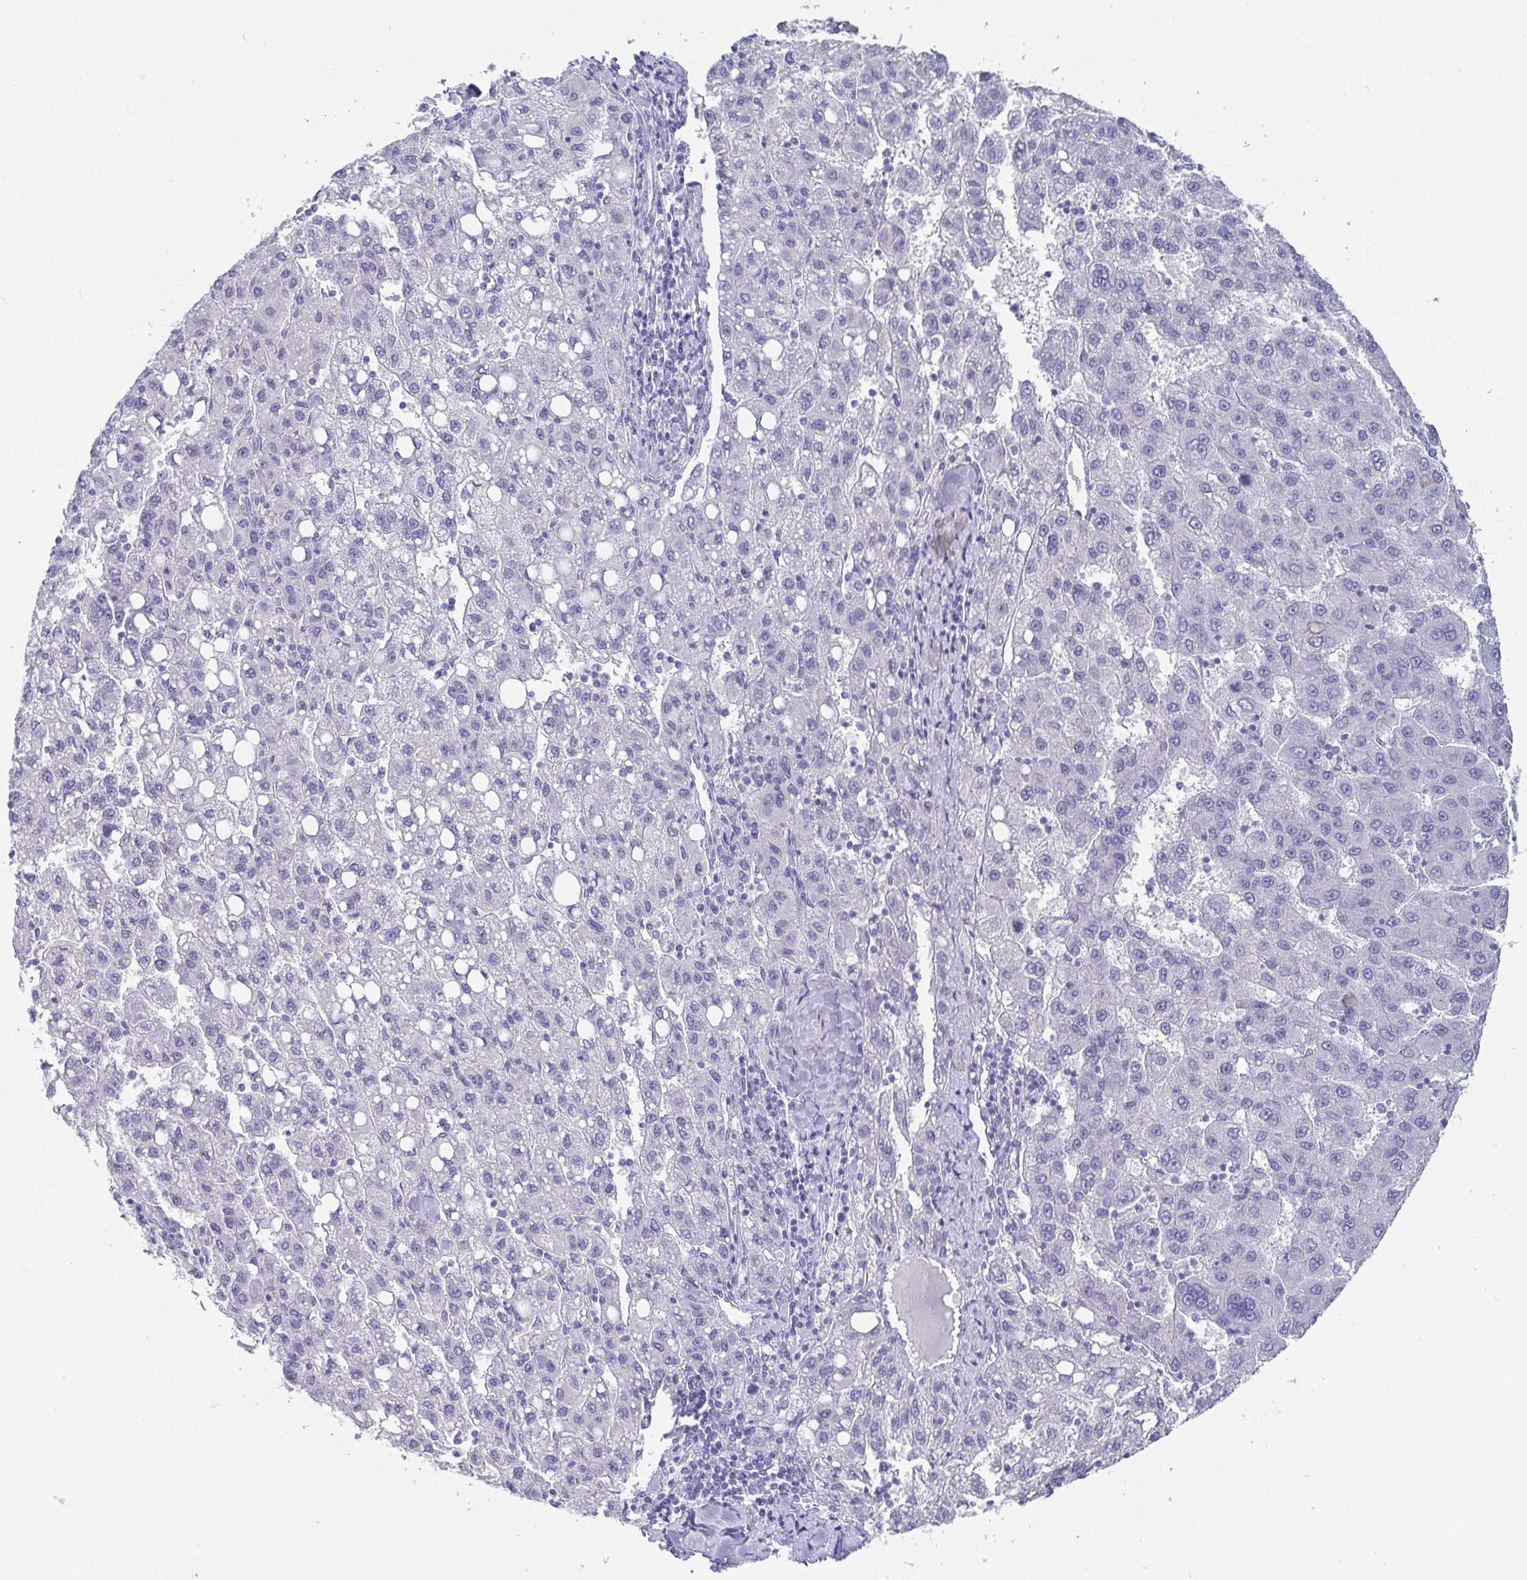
{"staining": {"intensity": "negative", "quantity": "none", "location": "none"}, "tissue": "liver cancer", "cell_type": "Tumor cells", "image_type": "cancer", "snomed": [{"axis": "morphology", "description": "Carcinoma, Hepatocellular, NOS"}, {"axis": "topography", "description": "Liver"}], "caption": "This is a image of immunohistochemistry (IHC) staining of liver cancer, which shows no expression in tumor cells.", "gene": "SCGN", "patient": {"sex": "female", "age": 82}}